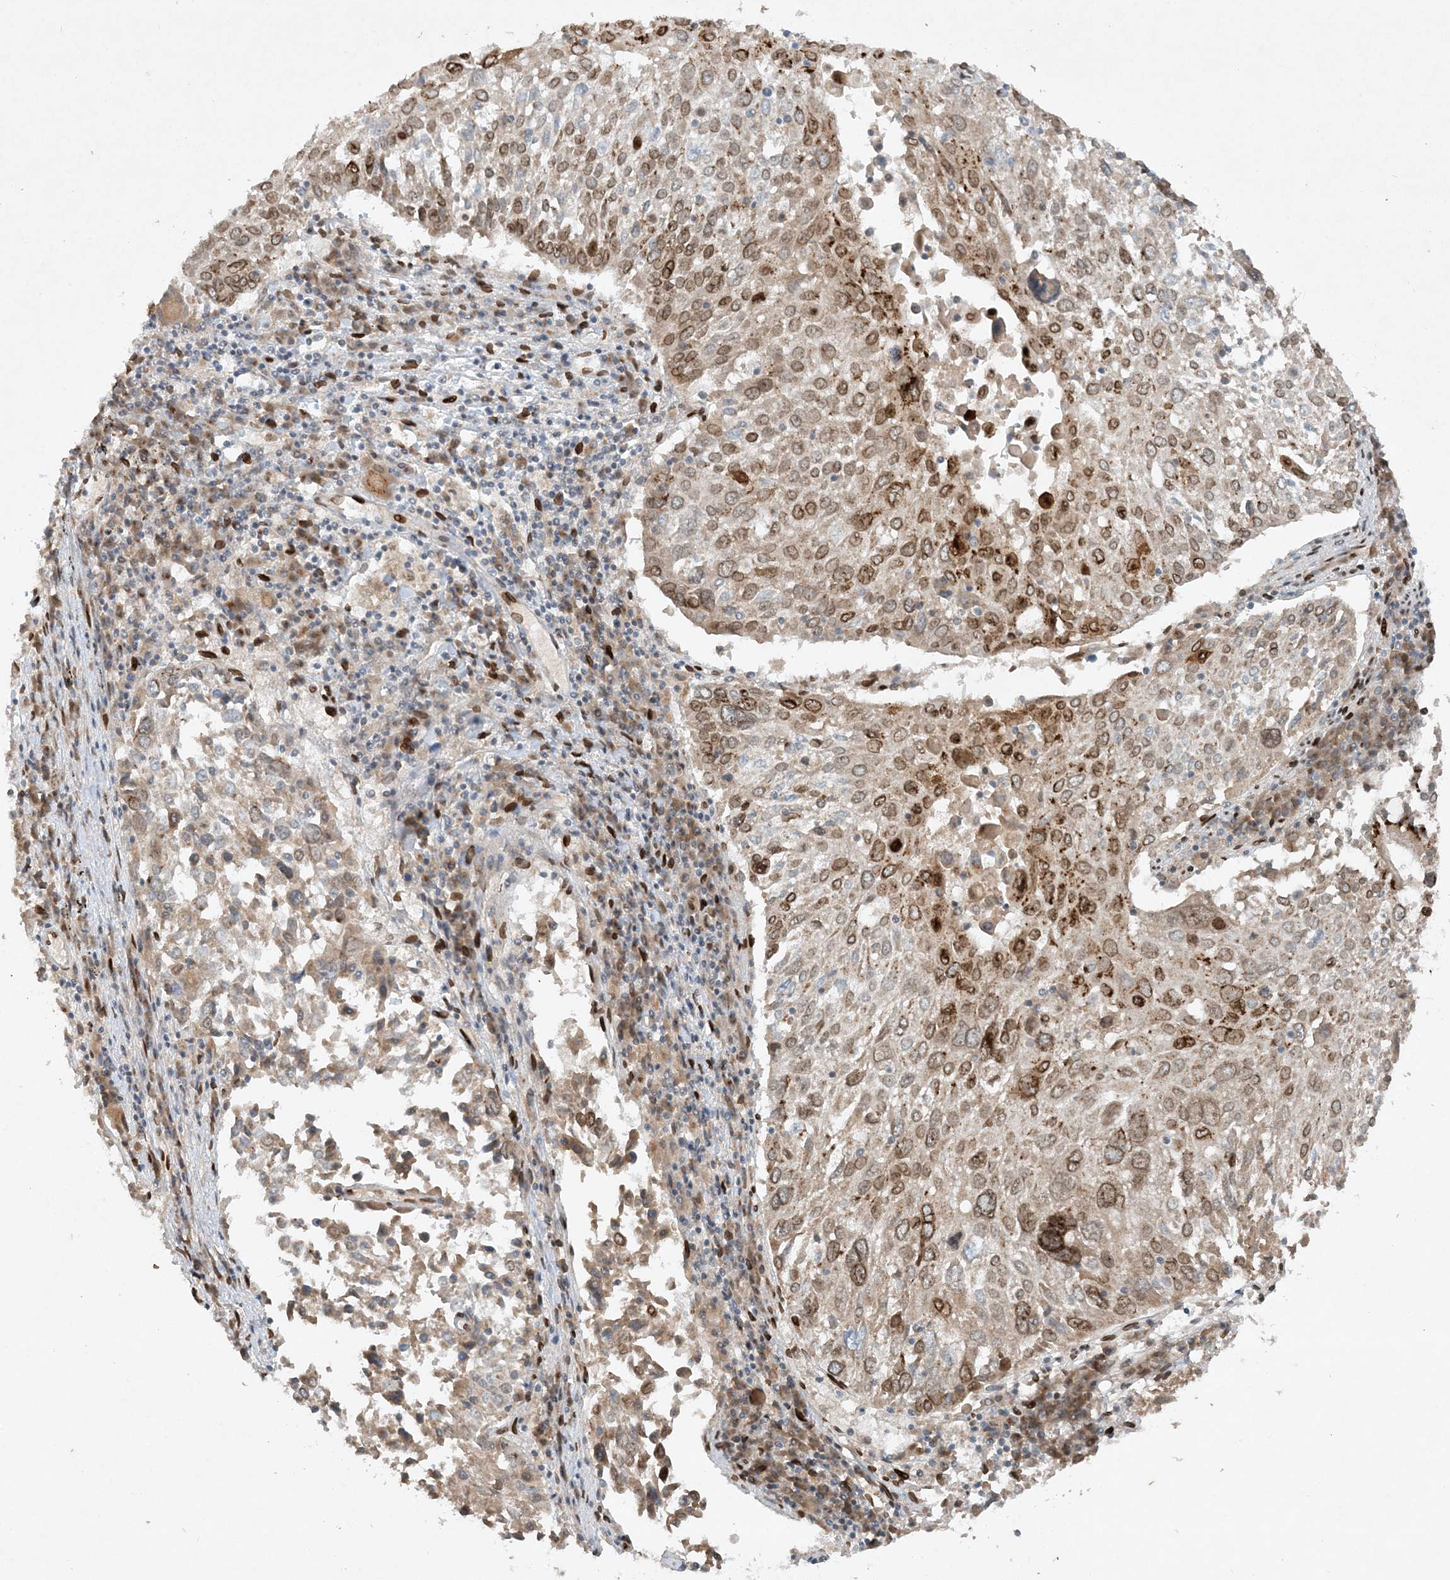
{"staining": {"intensity": "moderate", "quantity": "25%-75%", "location": "cytoplasmic/membranous,nuclear"}, "tissue": "lung cancer", "cell_type": "Tumor cells", "image_type": "cancer", "snomed": [{"axis": "morphology", "description": "Squamous cell carcinoma, NOS"}, {"axis": "topography", "description": "Lung"}], "caption": "Moderate cytoplasmic/membranous and nuclear staining for a protein is present in about 25%-75% of tumor cells of lung squamous cell carcinoma using immunohistochemistry (IHC).", "gene": "SLC35A2", "patient": {"sex": "male", "age": 65}}